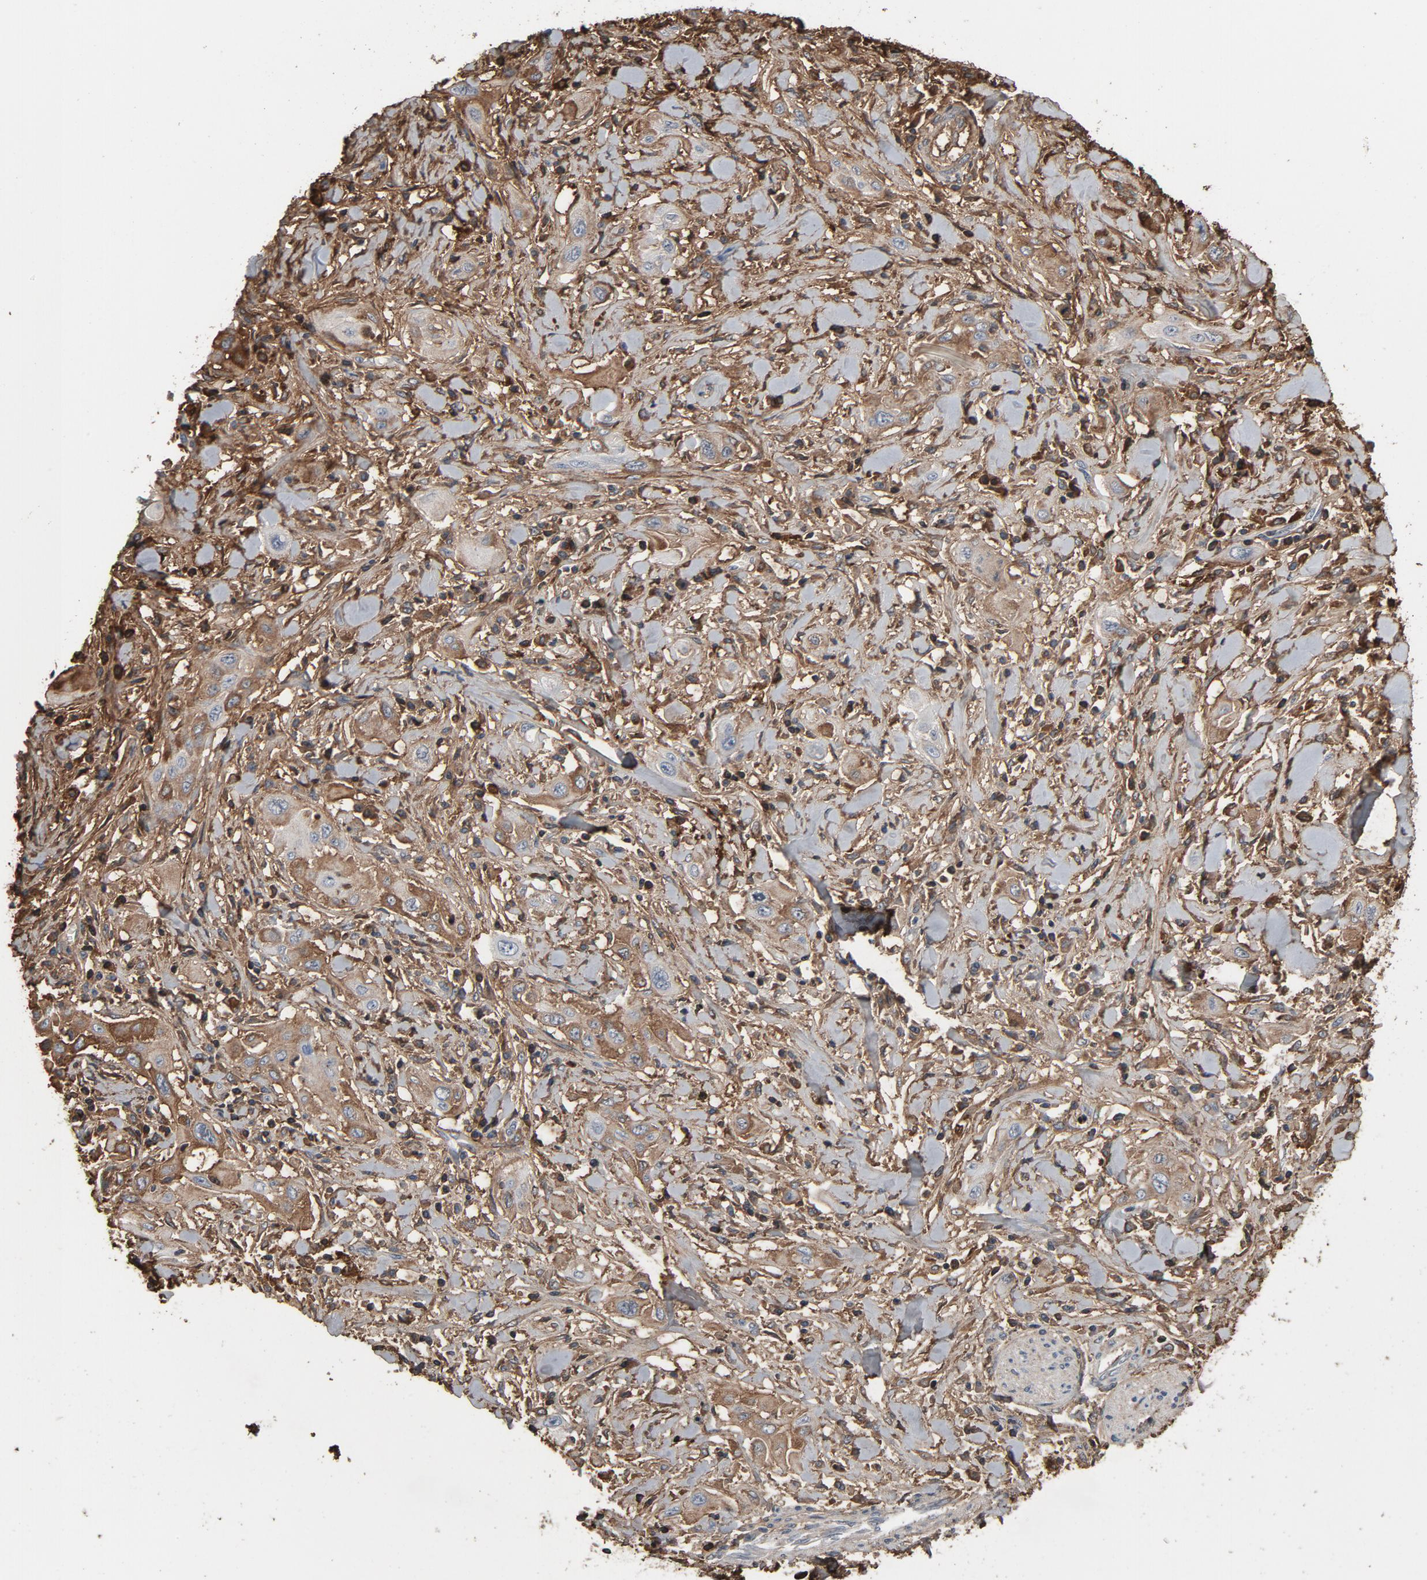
{"staining": {"intensity": "weak", "quantity": "<25%", "location": "cytoplasmic/membranous"}, "tissue": "lung cancer", "cell_type": "Tumor cells", "image_type": "cancer", "snomed": [{"axis": "morphology", "description": "Squamous cell carcinoma, NOS"}, {"axis": "topography", "description": "Lung"}], "caption": "There is no significant staining in tumor cells of lung squamous cell carcinoma.", "gene": "PDZD4", "patient": {"sex": "female", "age": 47}}